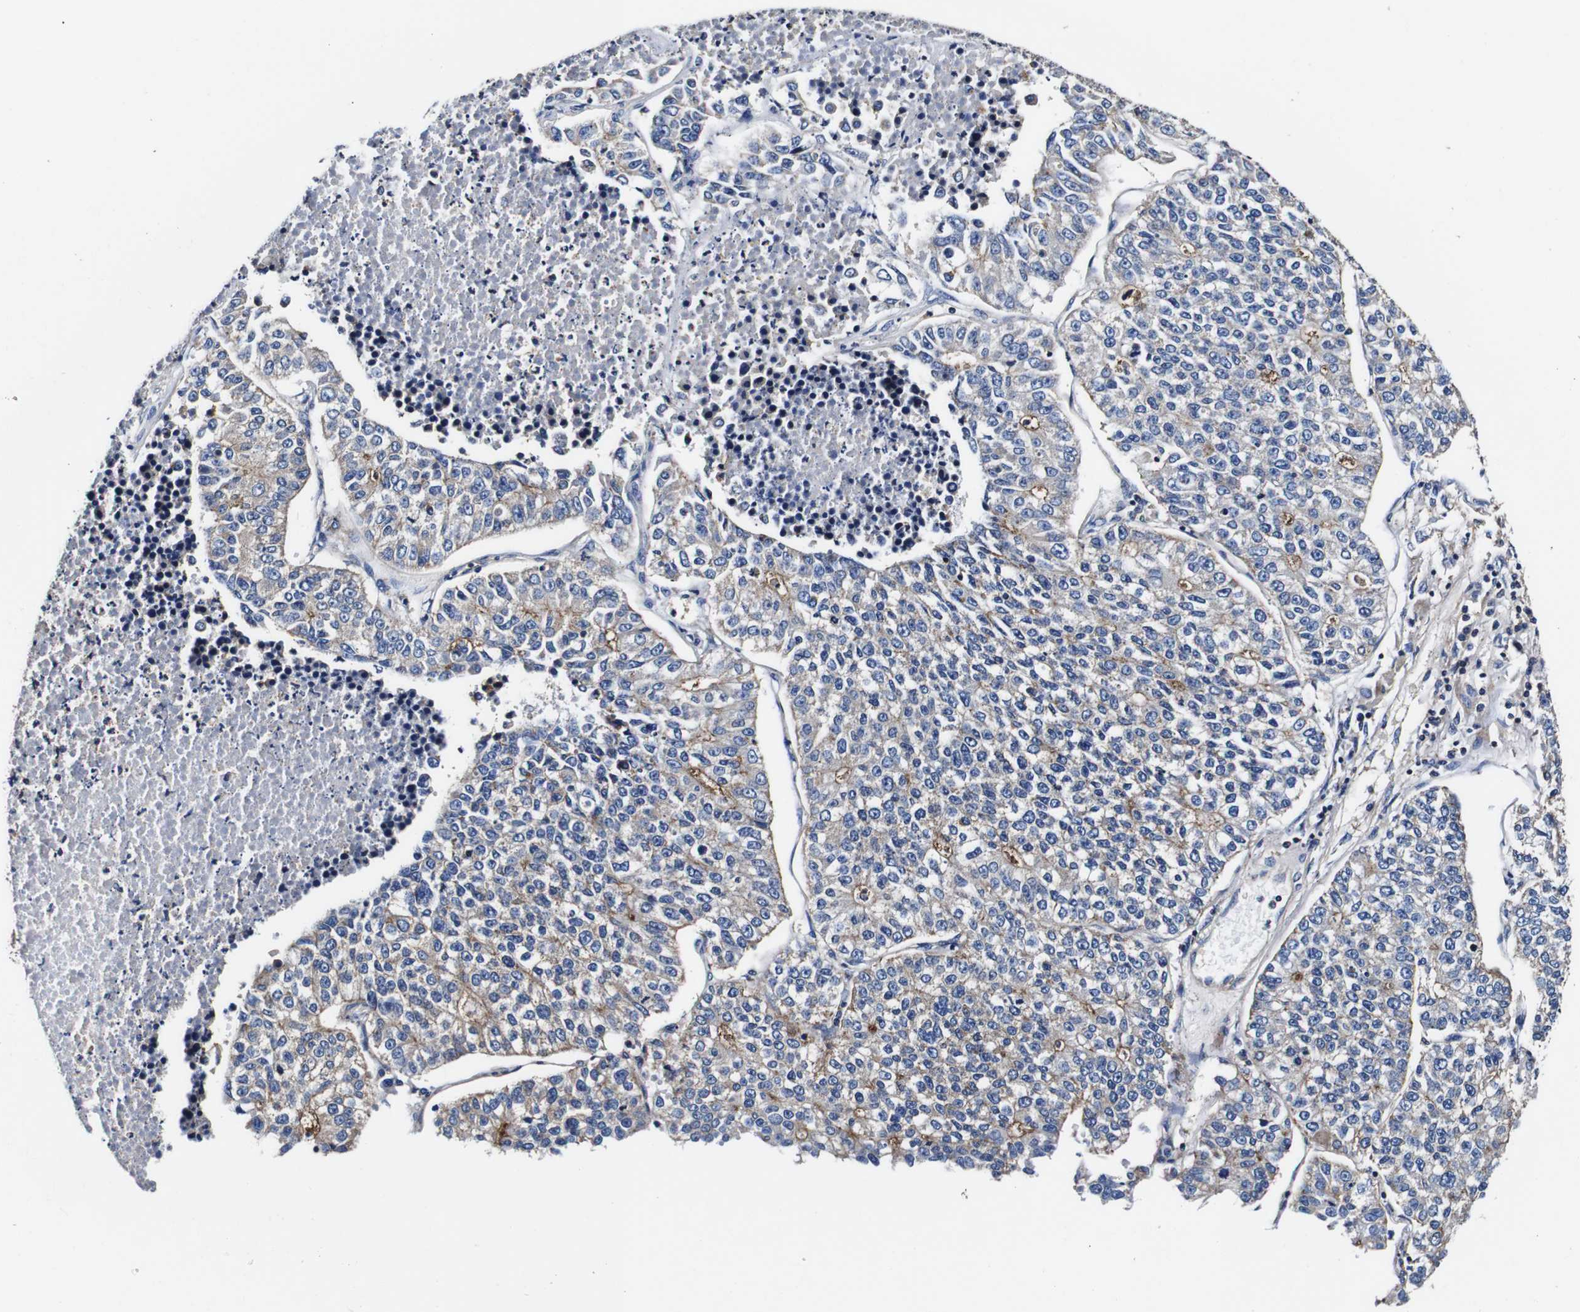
{"staining": {"intensity": "weak", "quantity": "25%-75%", "location": "cytoplasmic/membranous"}, "tissue": "lung cancer", "cell_type": "Tumor cells", "image_type": "cancer", "snomed": [{"axis": "morphology", "description": "Adenocarcinoma, NOS"}, {"axis": "topography", "description": "Lung"}], "caption": "Lung cancer tissue reveals weak cytoplasmic/membranous positivity in approximately 25%-75% of tumor cells, visualized by immunohistochemistry.", "gene": "PDCD6IP", "patient": {"sex": "male", "age": 49}}